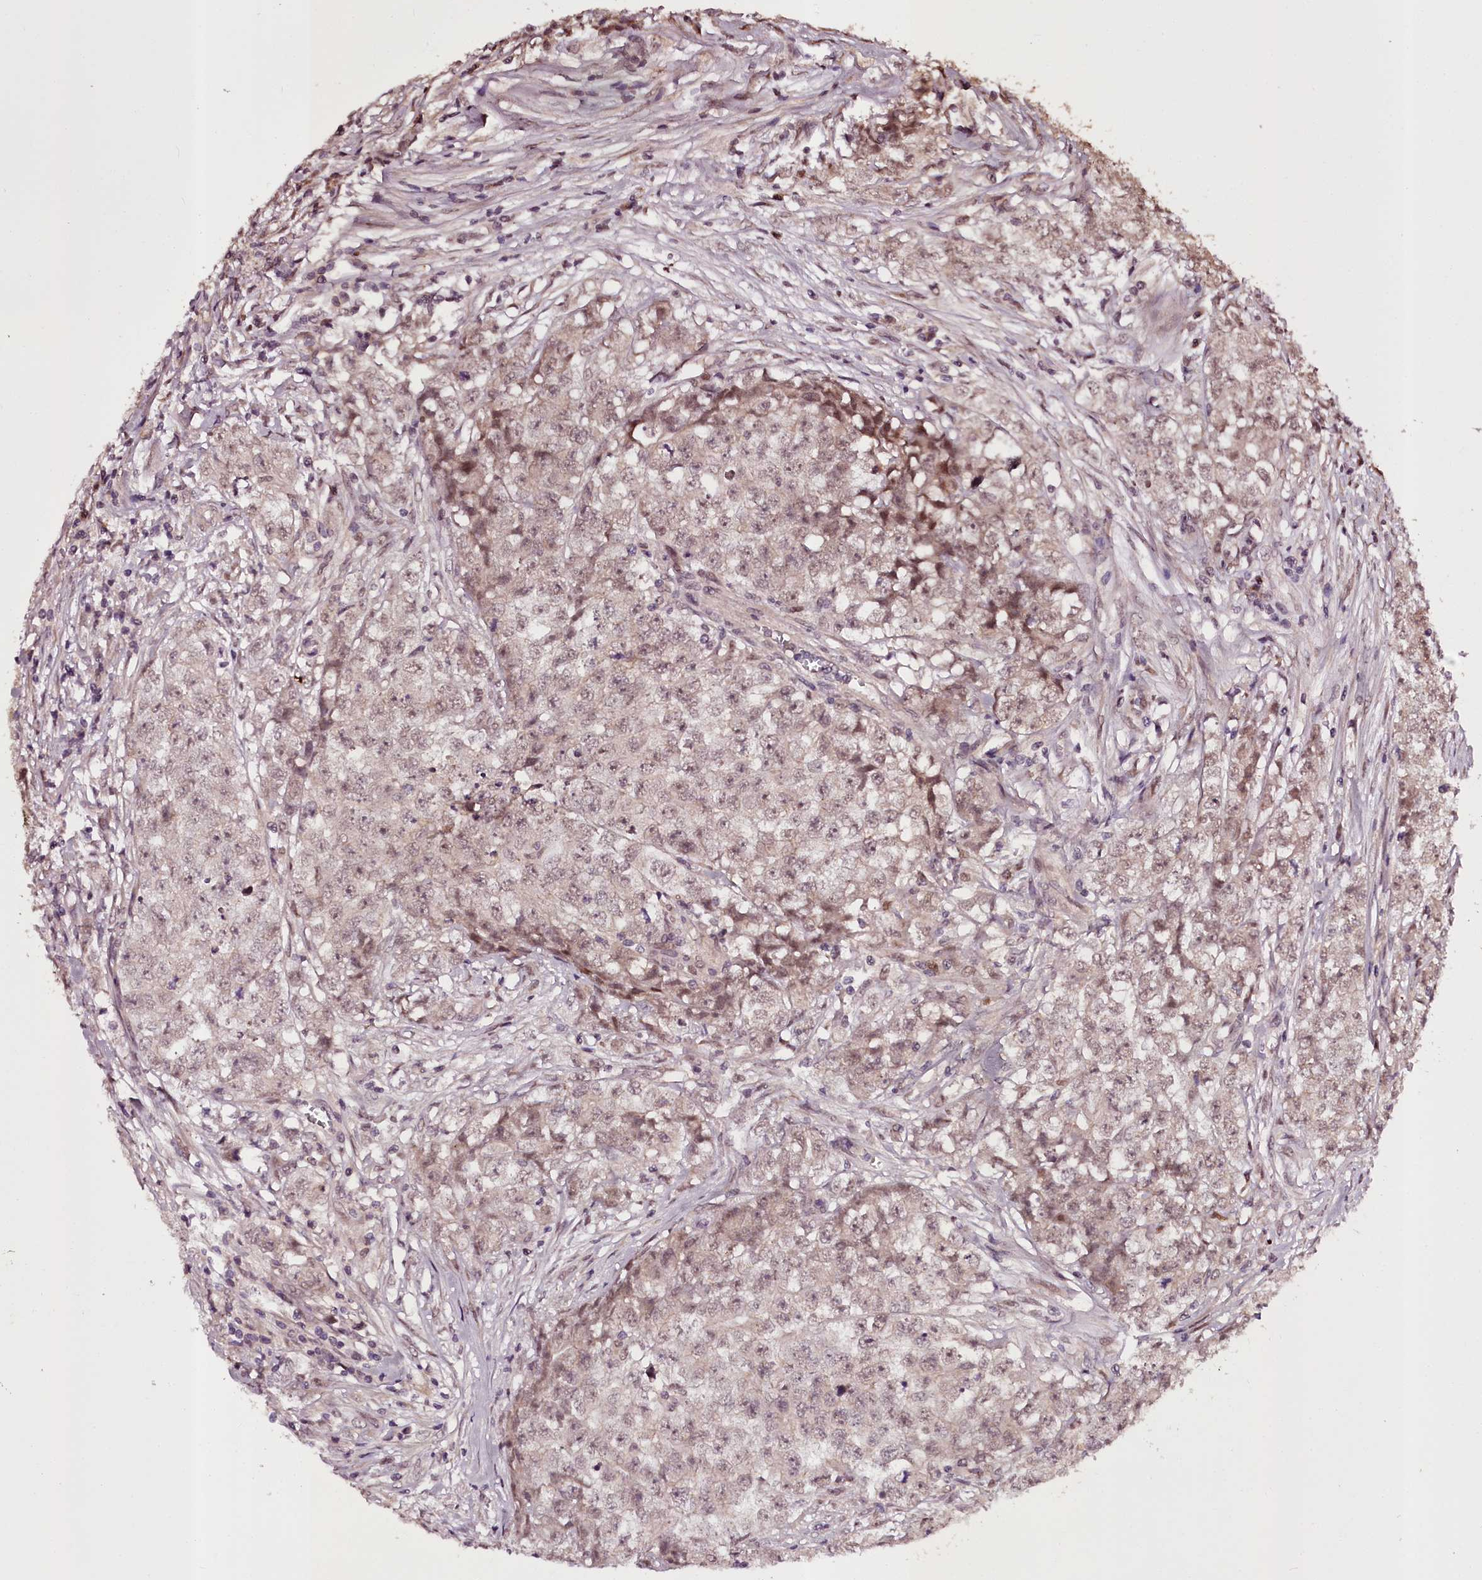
{"staining": {"intensity": "weak", "quantity": "<25%", "location": "nuclear"}, "tissue": "testis cancer", "cell_type": "Tumor cells", "image_type": "cancer", "snomed": [{"axis": "morphology", "description": "Seminoma, NOS"}, {"axis": "morphology", "description": "Carcinoma, Embryonal, NOS"}, {"axis": "topography", "description": "Testis"}], "caption": "High magnification brightfield microscopy of seminoma (testis) stained with DAB (brown) and counterstained with hematoxylin (blue): tumor cells show no significant positivity.", "gene": "MAML3", "patient": {"sex": "male", "age": 43}}